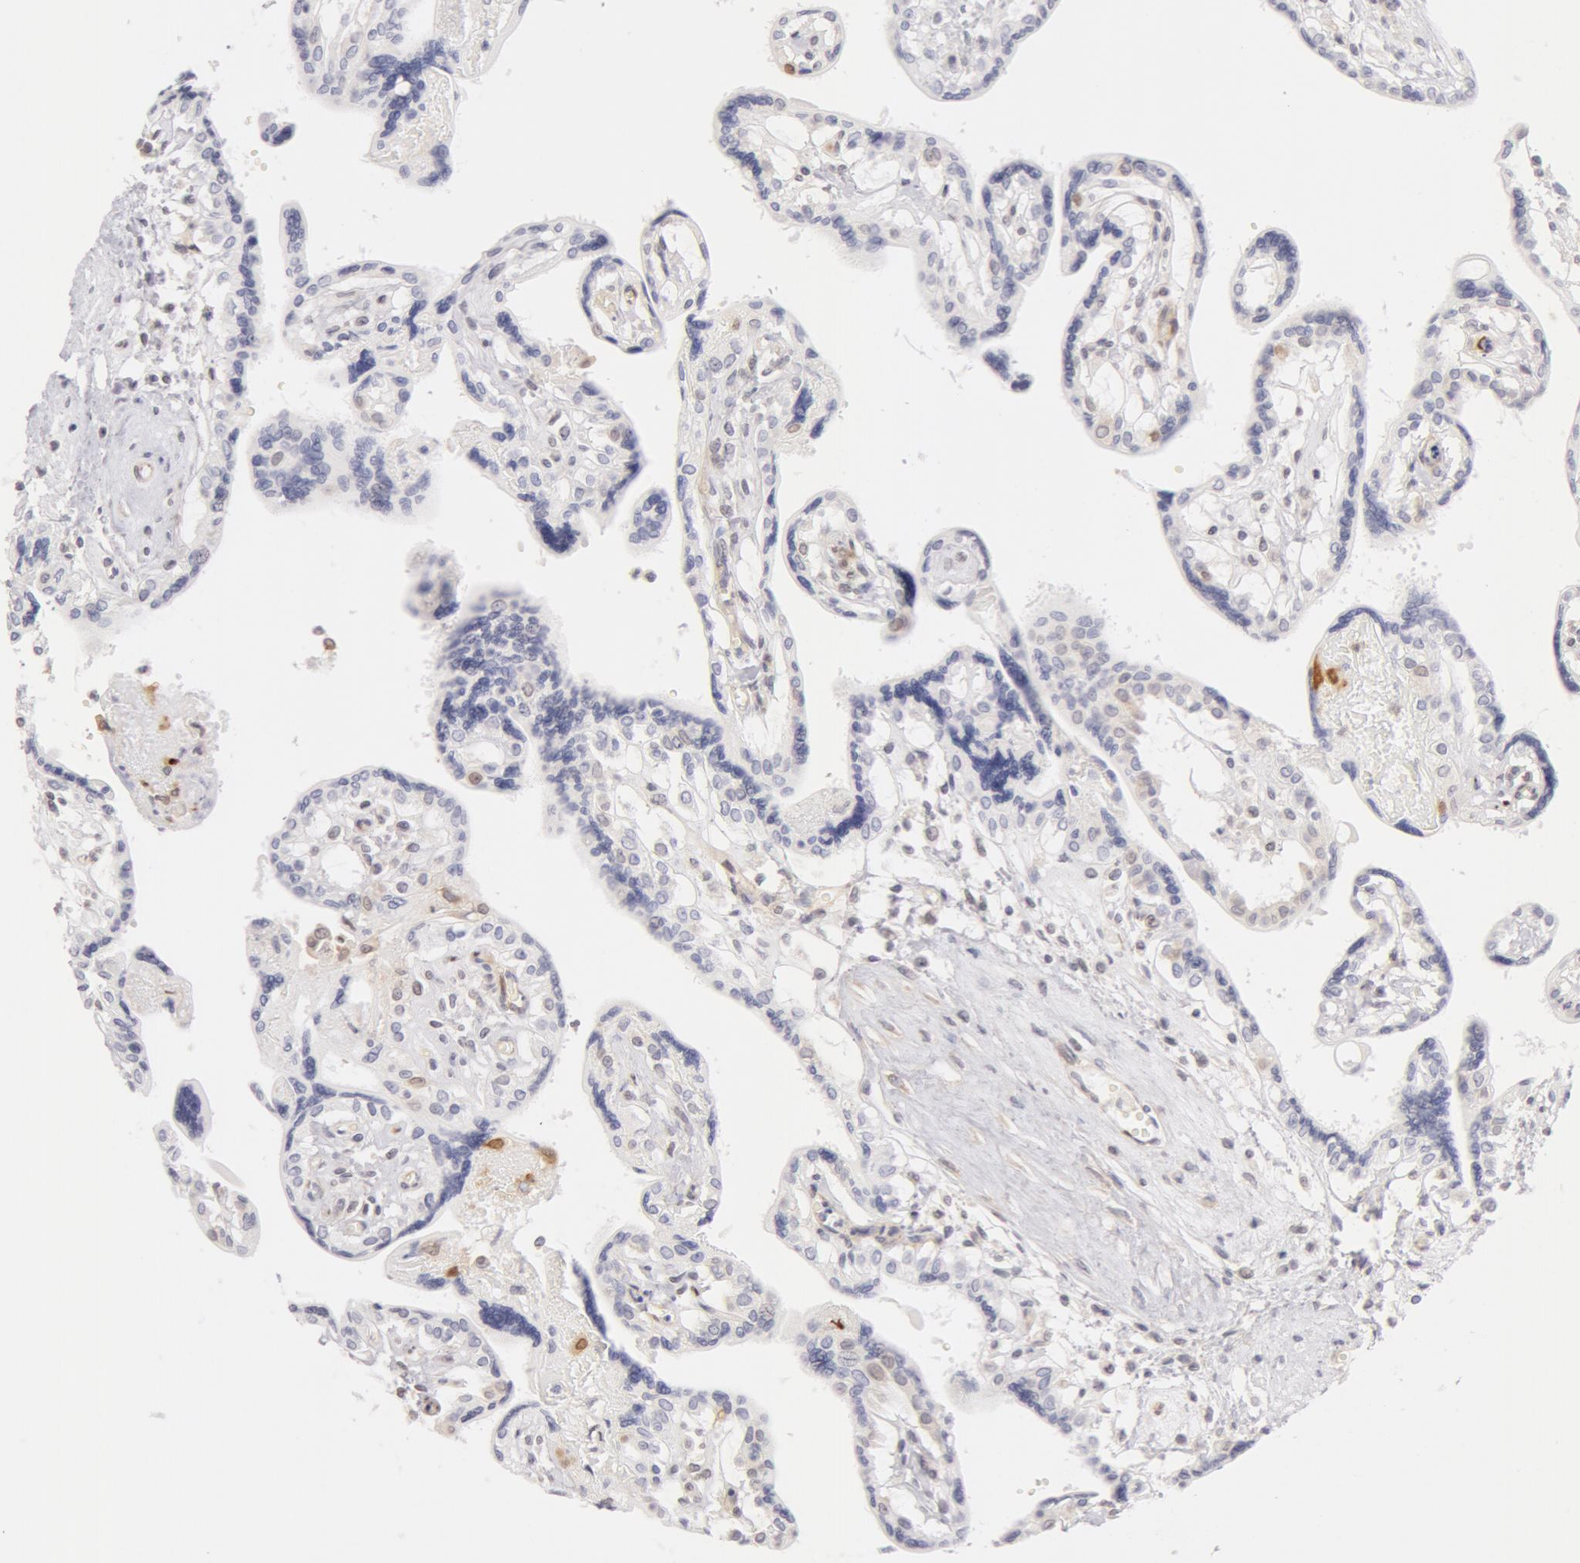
{"staining": {"intensity": "moderate", "quantity": ">75%", "location": "cytoplasmic/membranous"}, "tissue": "placenta", "cell_type": "Decidual cells", "image_type": "normal", "snomed": [{"axis": "morphology", "description": "Normal tissue, NOS"}, {"axis": "topography", "description": "Placenta"}], "caption": "About >75% of decidual cells in normal human placenta reveal moderate cytoplasmic/membranous protein expression as visualized by brown immunohistochemical staining.", "gene": "DDX3X", "patient": {"sex": "female", "age": 31}}